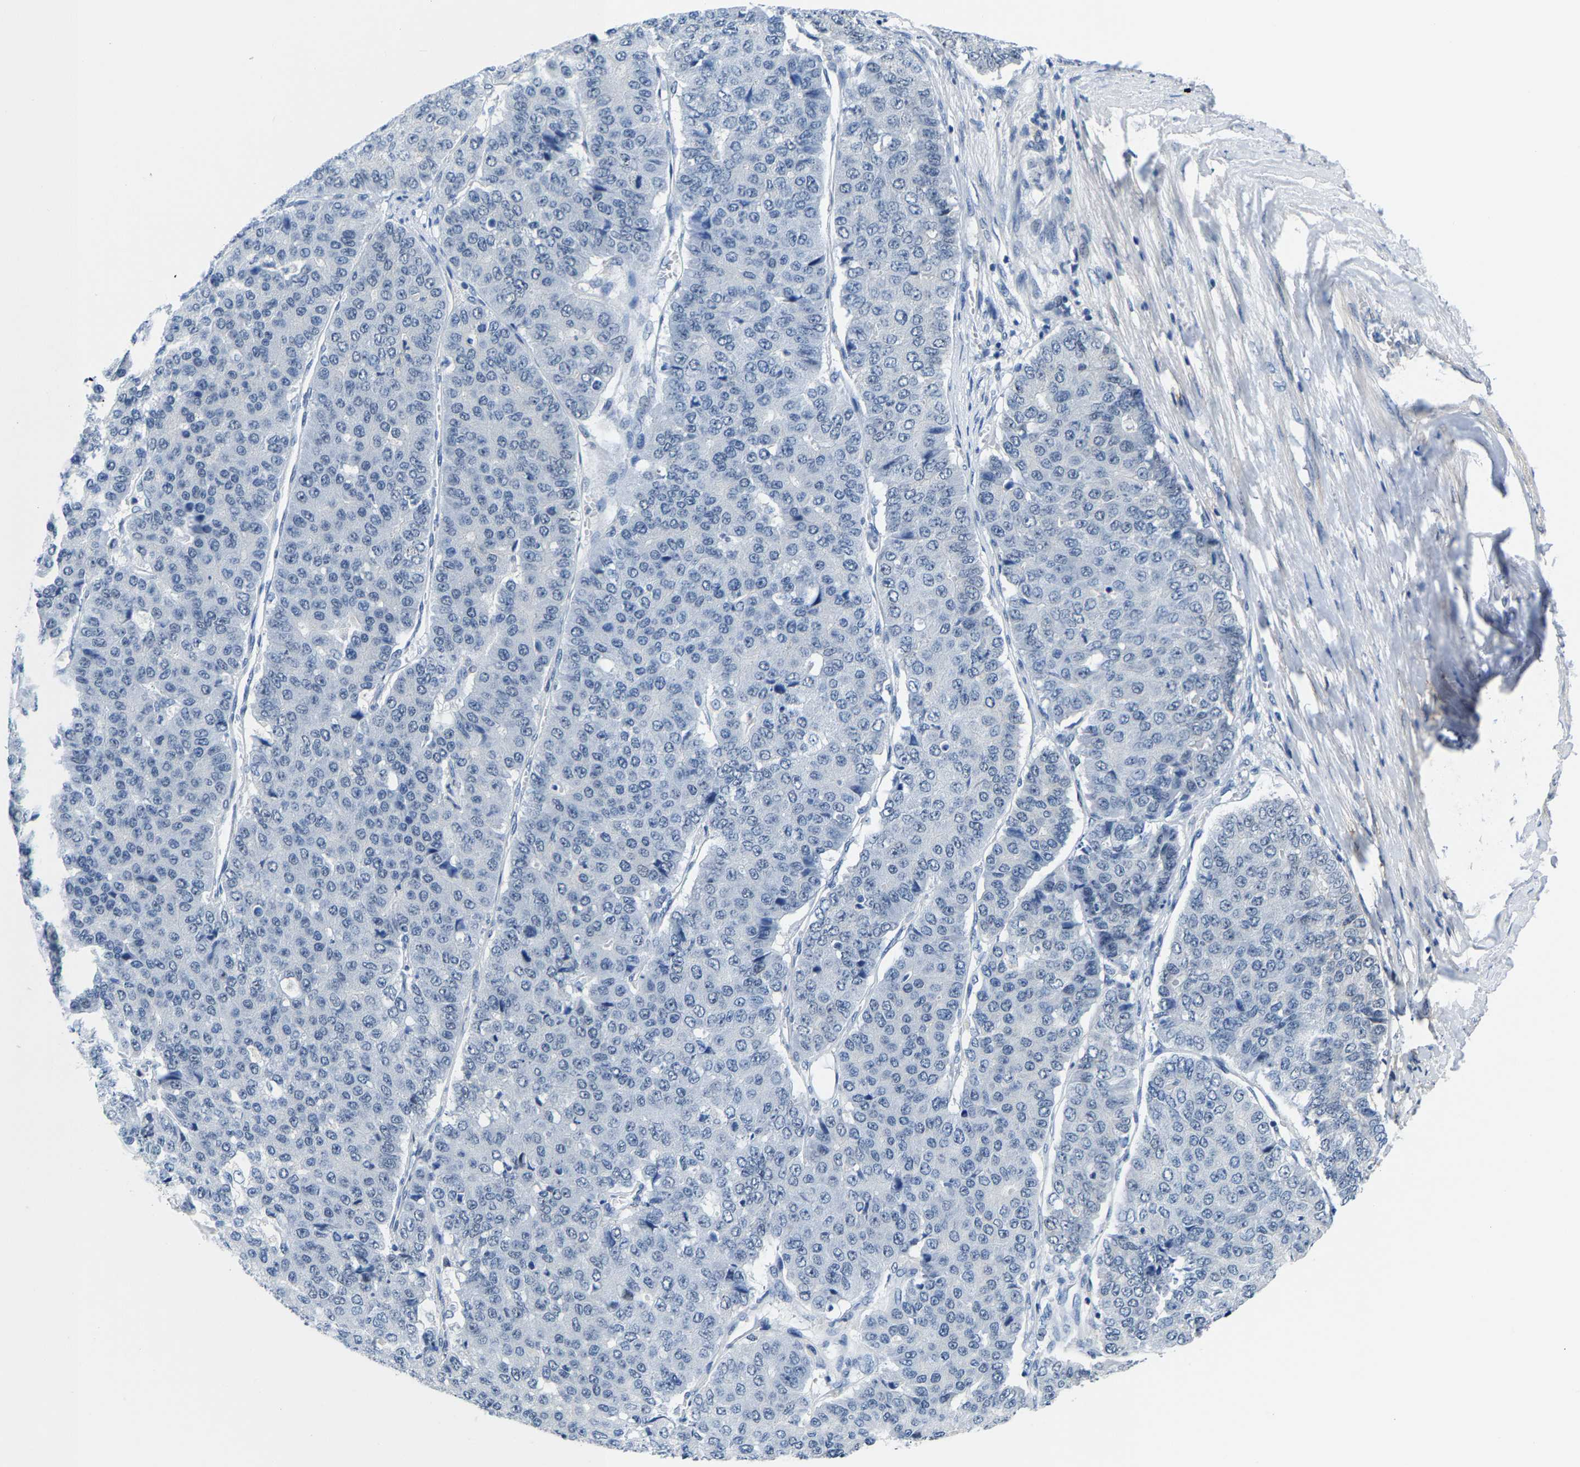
{"staining": {"intensity": "negative", "quantity": "none", "location": "none"}, "tissue": "pancreatic cancer", "cell_type": "Tumor cells", "image_type": "cancer", "snomed": [{"axis": "morphology", "description": "Adenocarcinoma, NOS"}, {"axis": "topography", "description": "Pancreas"}], "caption": "Image shows no protein expression in tumor cells of pancreatic cancer (adenocarcinoma) tissue. (DAB immunohistochemistry (IHC) visualized using brightfield microscopy, high magnification).", "gene": "SSH3", "patient": {"sex": "male", "age": 50}}